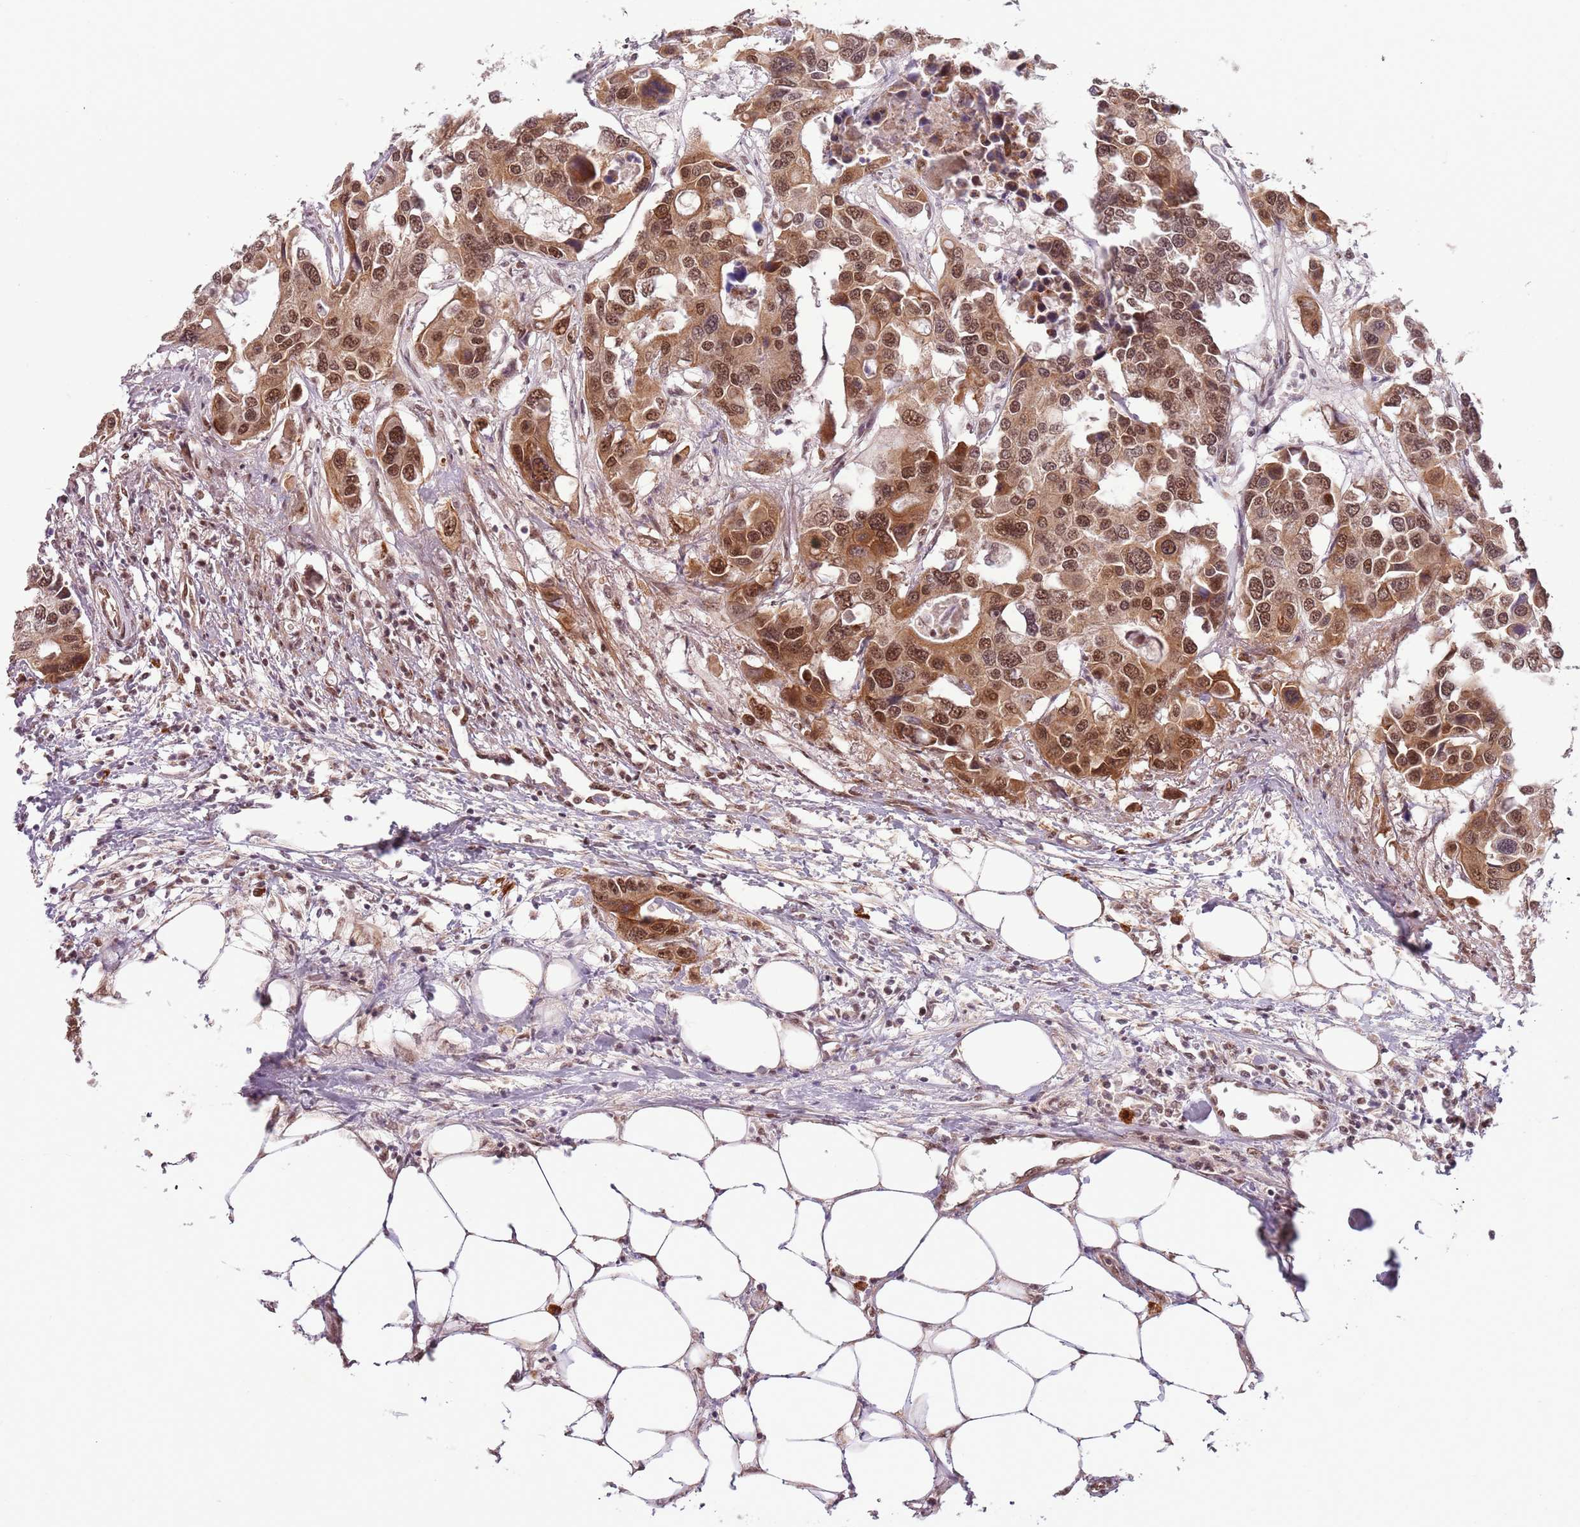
{"staining": {"intensity": "moderate", "quantity": ">75%", "location": "cytoplasmic/membranous,nuclear"}, "tissue": "colorectal cancer", "cell_type": "Tumor cells", "image_type": "cancer", "snomed": [{"axis": "morphology", "description": "Adenocarcinoma, NOS"}, {"axis": "topography", "description": "Colon"}], "caption": "Immunohistochemistry (IHC) photomicrograph of colorectal cancer (adenocarcinoma) stained for a protein (brown), which shows medium levels of moderate cytoplasmic/membranous and nuclear staining in about >75% of tumor cells.", "gene": "FAM120AOS", "patient": {"sex": "male", "age": 77}}